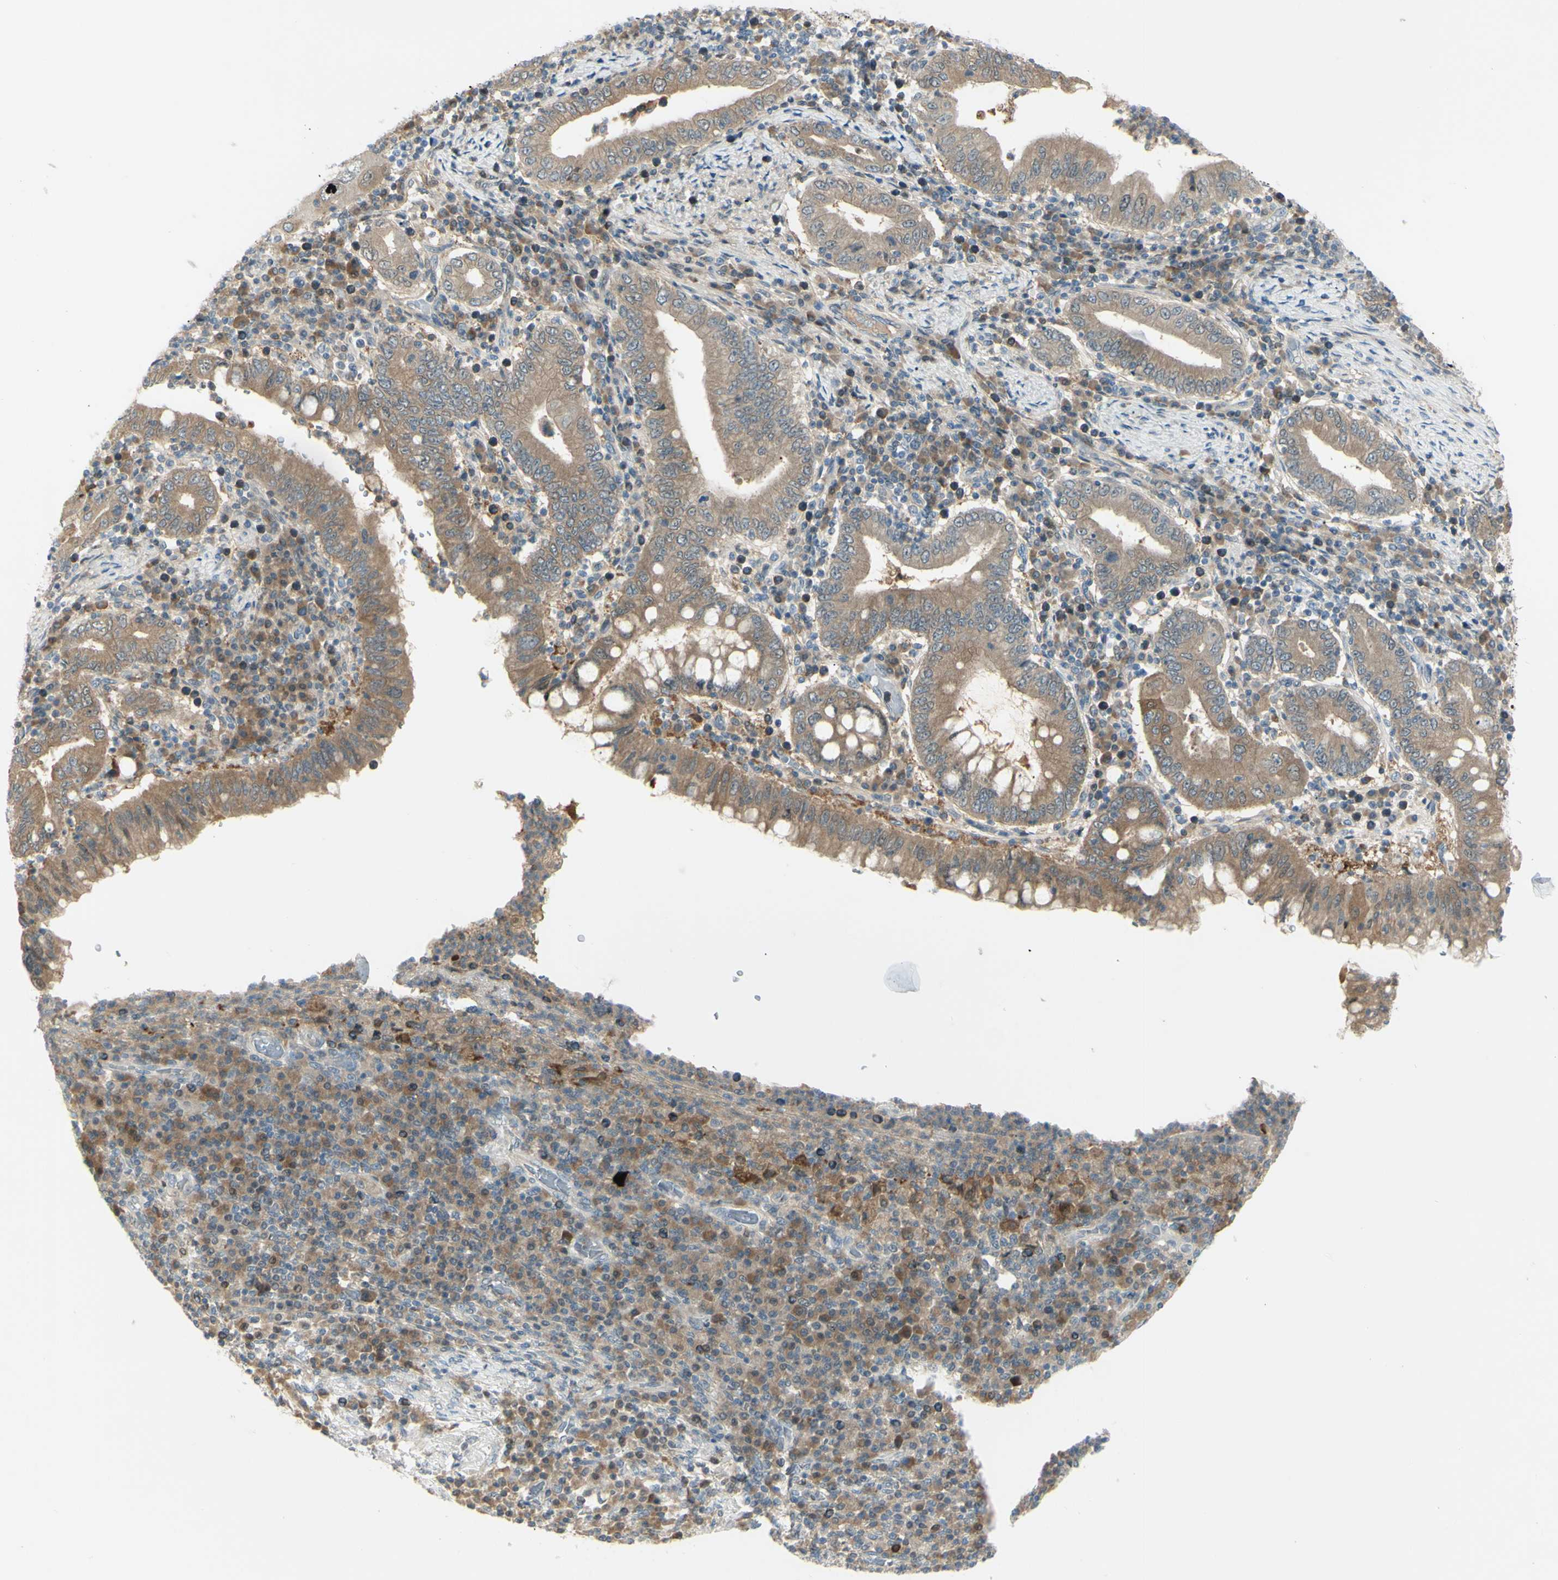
{"staining": {"intensity": "moderate", "quantity": ">75%", "location": "cytoplasmic/membranous"}, "tissue": "stomach cancer", "cell_type": "Tumor cells", "image_type": "cancer", "snomed": [{"axis": "morphology", "description": "Normal tissue, NOS"}, {"axis": "morphology", "description": "Adenocarcinoma, NOS"}, {"axis": "topography", "description": "Esophagus"}, {"axis": "topography", "description": "Stomach, upper"}, {"axis": "topography", "description": "Peripheral nerve tissue"}], "caption": "DAB immunohistochemical staining of stomach adenocarcinoma reveals moderate cytoplasmic/membranous protein positivity in approximately >75% of tumor cells.", "gene": "C1orf159", "patient": {"sex": "male", "age": 62}}